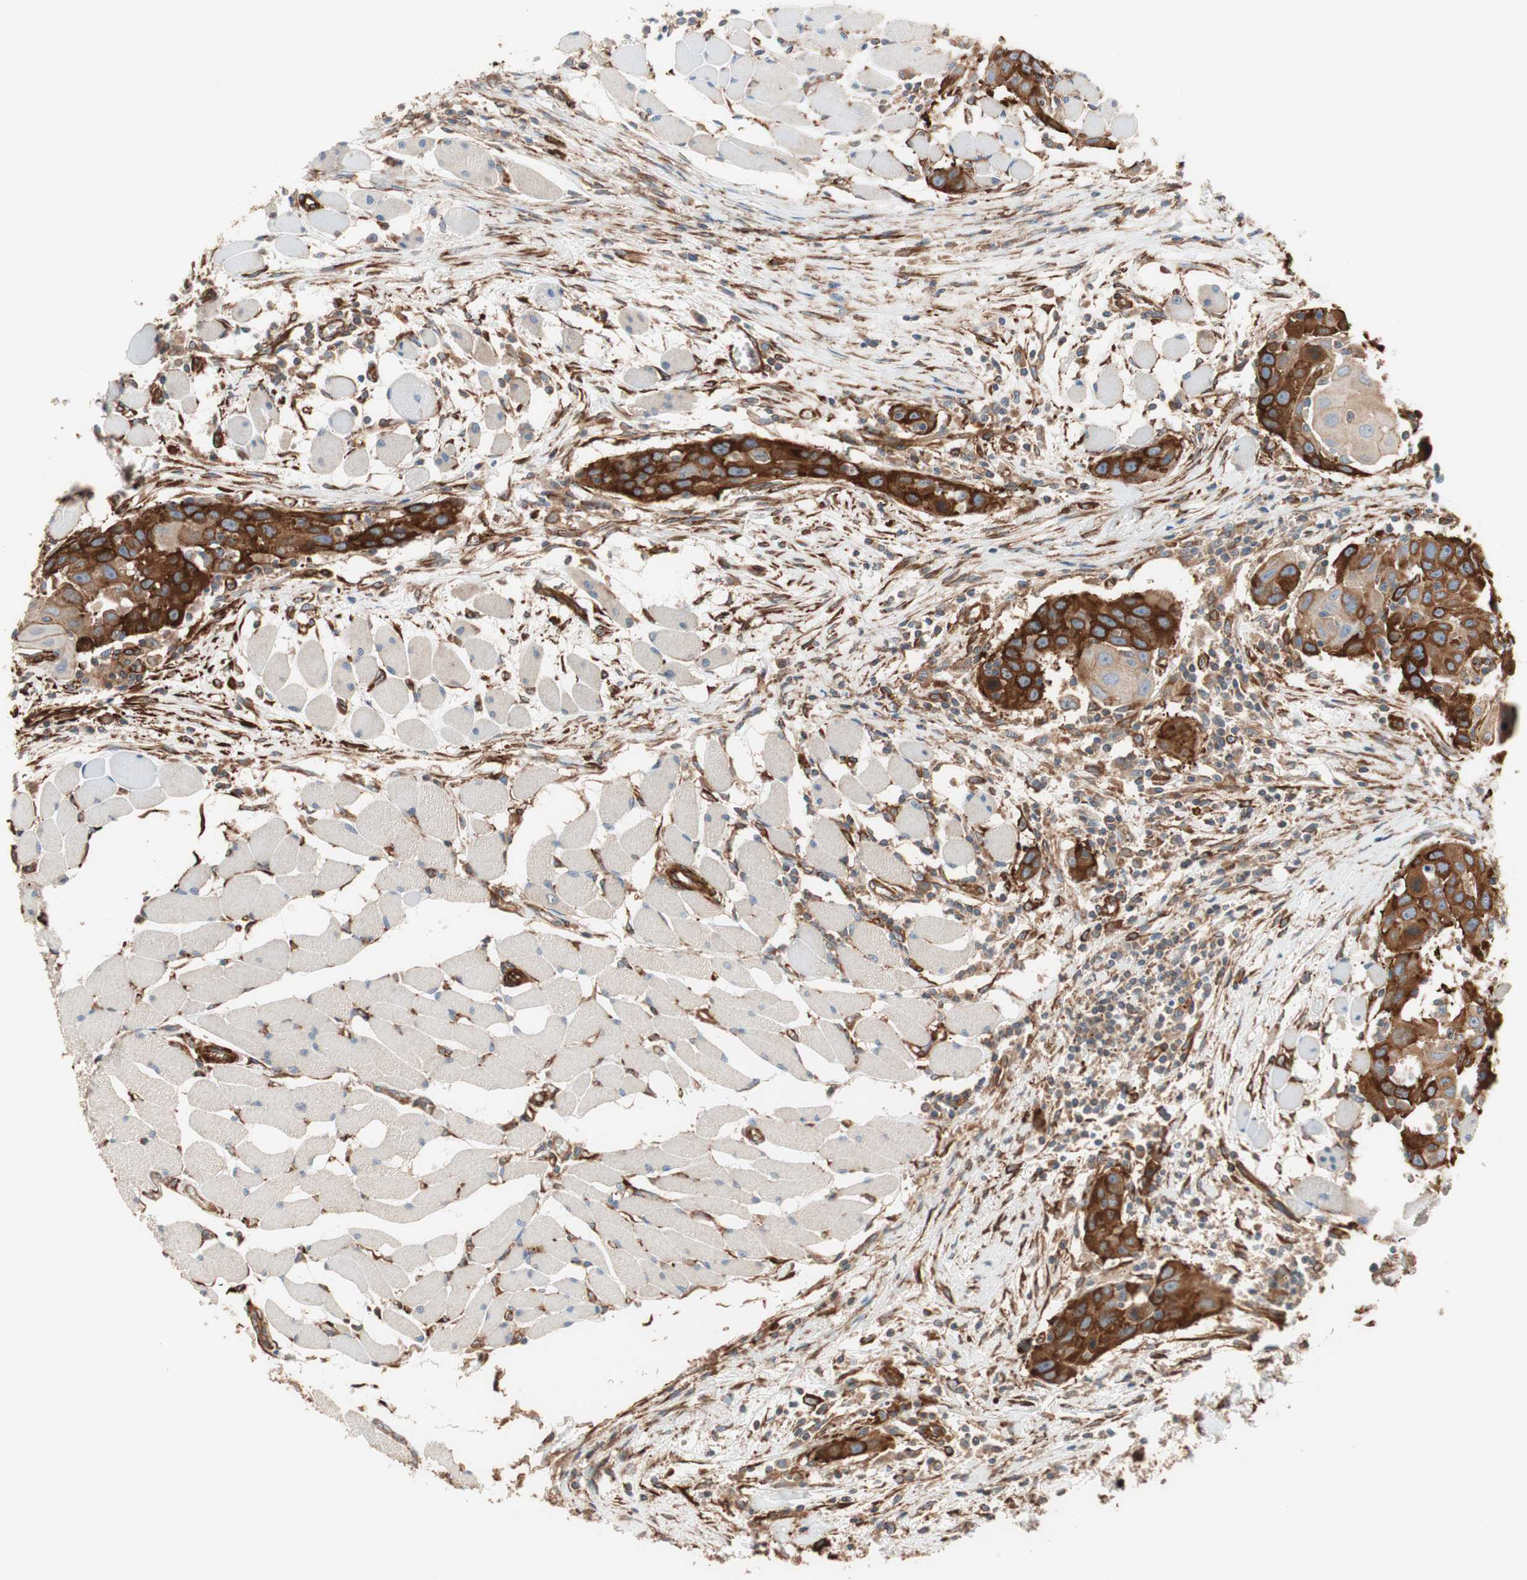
{"staining": {"intensity": "strong", "quantity": ">75%", "location": "cytoplasmic/membranous"}, "tissue": "head and neck cancer", "cell_type": "Tumor cells", "image_type": "cancer", "snomed": [{"axis": "morphology", "description": "Squamous cell carcinoma, NOS"}, {"axis": "topography", "description": "Oral tissue"}, {"axis": "topography", "description": "Head-Neck"}], "caption": "DAB (3,3'-diaminobenzidine) immunohistochemical staining of human squamous cell carcinoma (head and neck) displays strong cytoplasmic/membranous protein positivity in about >75% of tumor cells. (DAB IHC with brightfield microscopy, high magnification).", "gene": "GPSM2", "patient": {"sex": "female", "age": 50}}